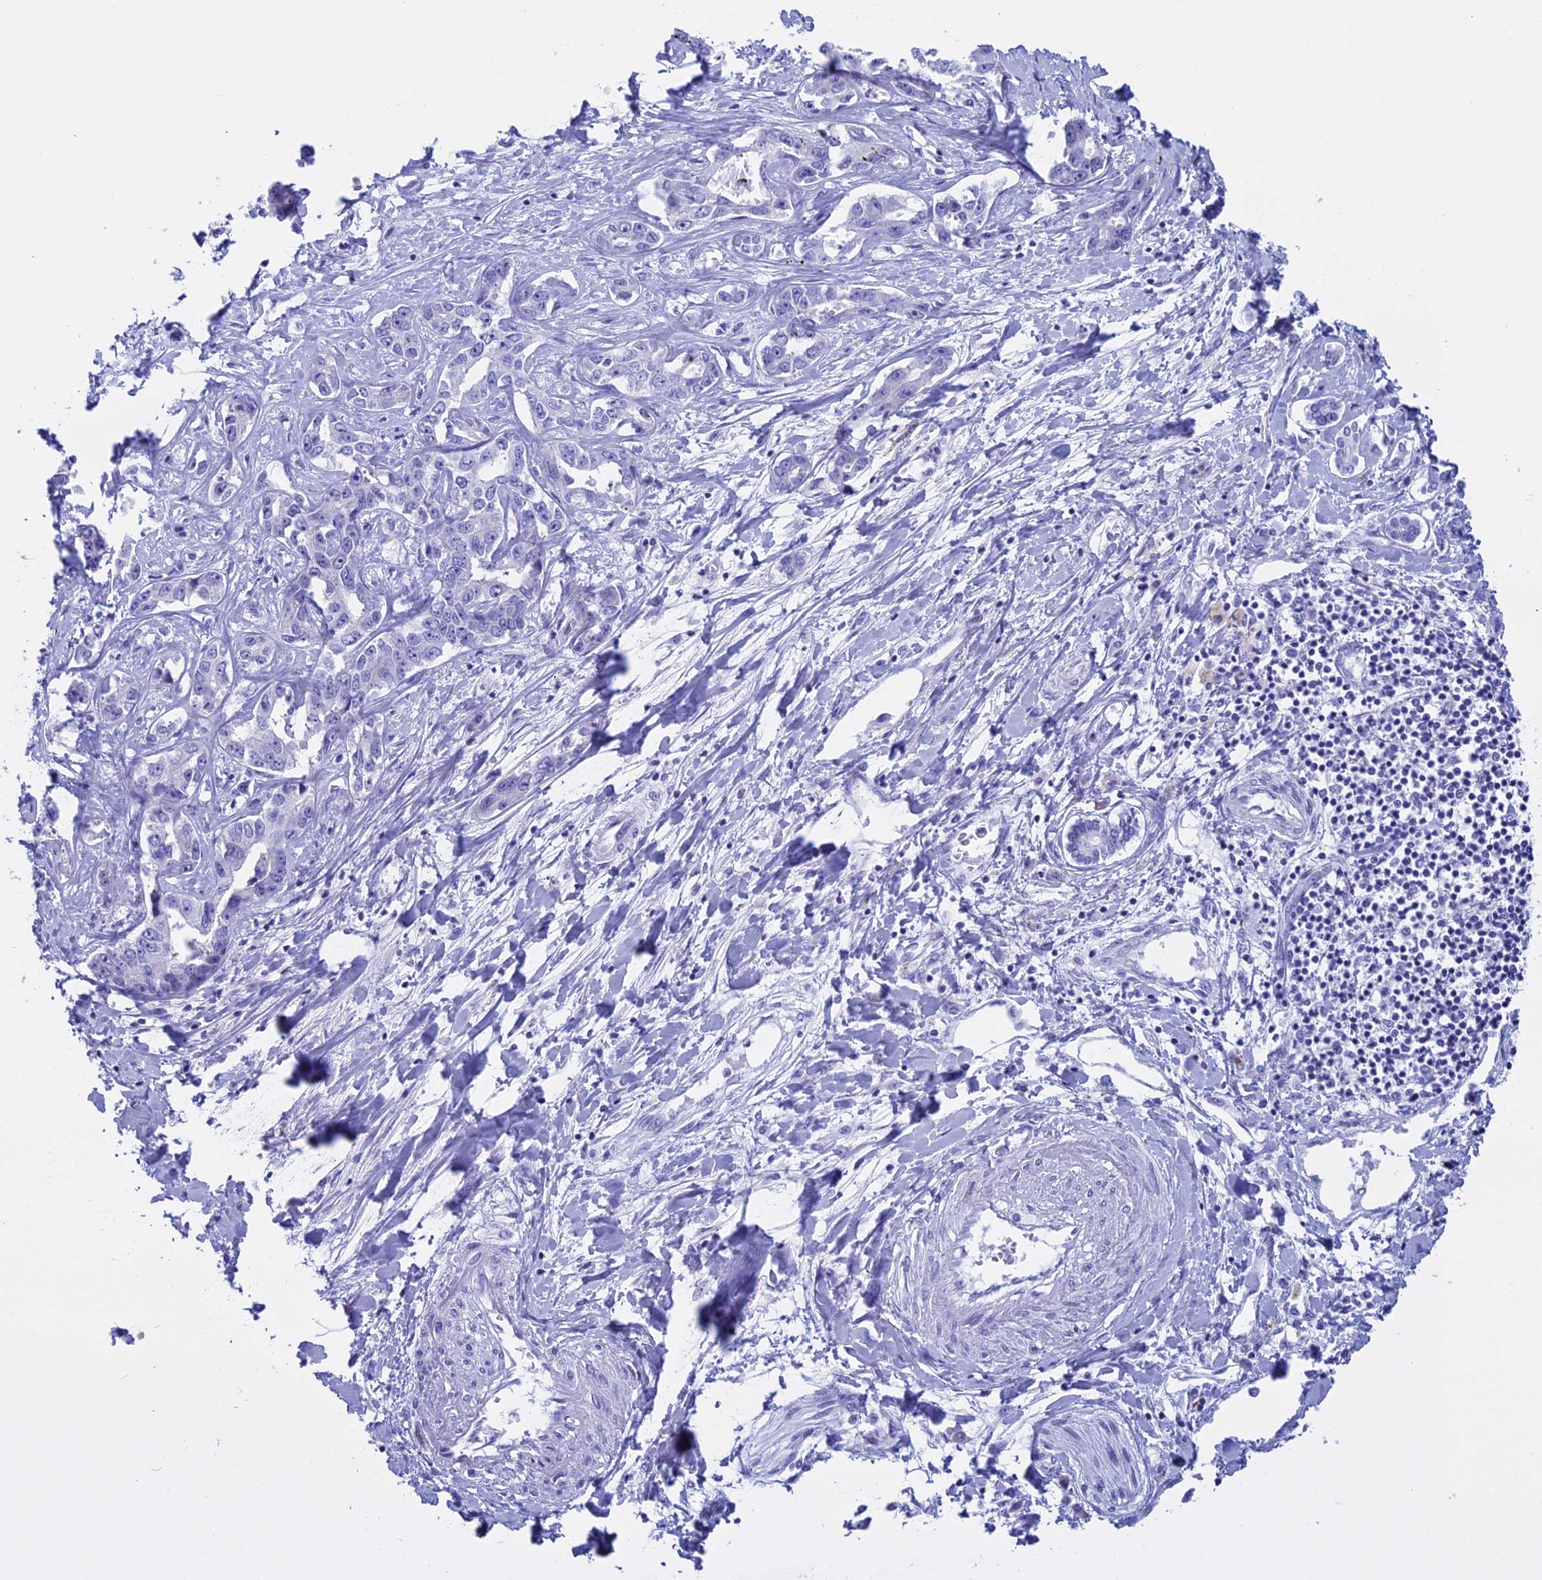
{"staining": {"intensity": "negative", "quantity": "none", "location": "none"}, "tissue": "liver cancer", "cell_type": "Tumor cells", "image_type": "cancer", "snomed": [{"axis": "morphology", "description": "Cholangiocarcinoma"}, {"axis": "topography", "description": "Liver"}], "caption": "Protein analysis of liver cancer demonstrates no significant expression in tumor cells.", "gene": "KCTD21", "patient": {"sex": "male", "age": 59}}